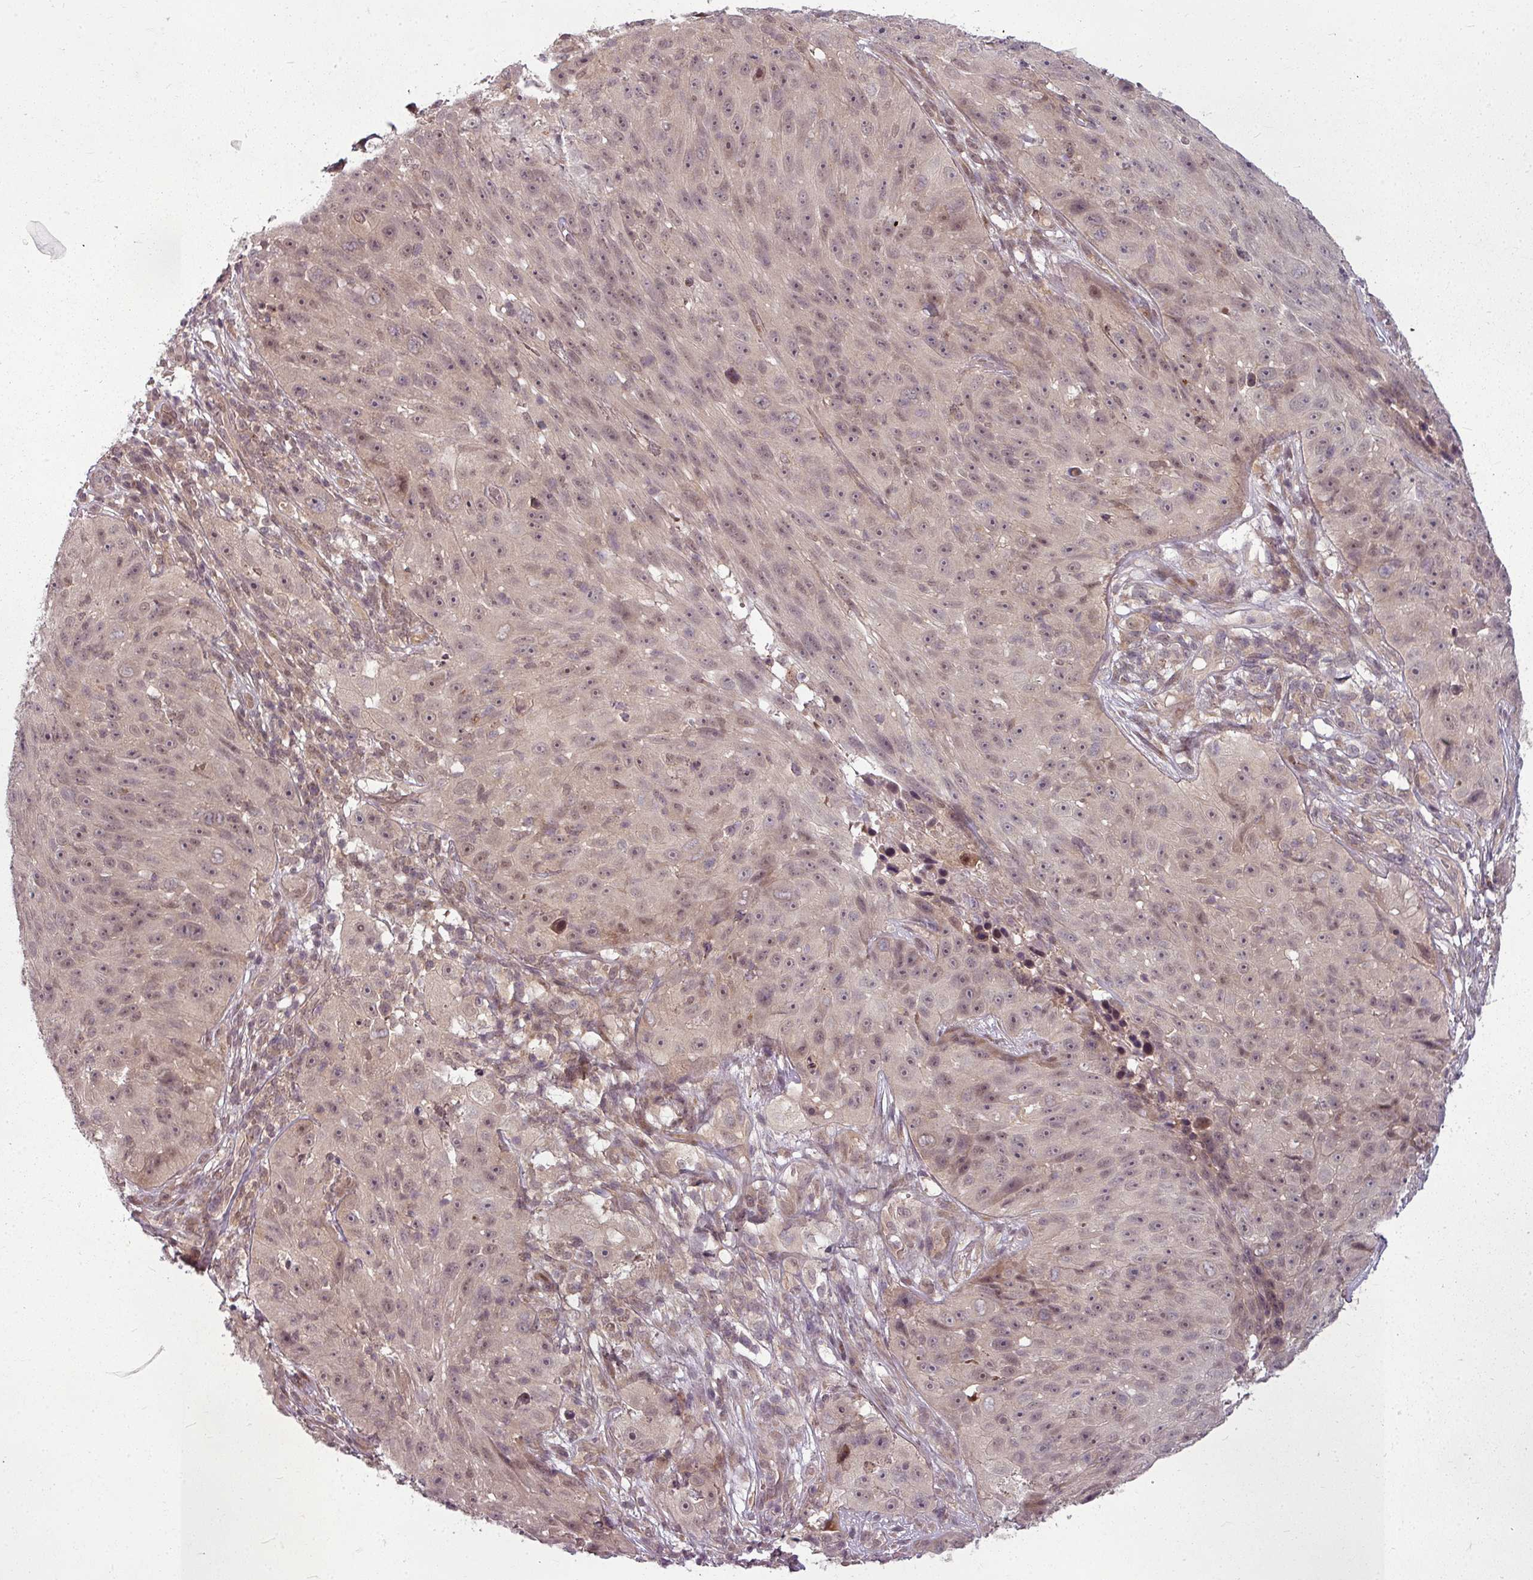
{"staining": {"intensity": "weak", "quantity": "25%-75%", "location": "cytoplasmic/membranous,nuclear"}, "tissue": "skin cancer", "cell_type": "Tumor cells", "image_type": "cancer", "snomed": [{"axis": "morphology", "description": "Squamous cell carcinoma, NOS"}, {"axis": "topography", "description": "Skin"}], "caption": "Human skin cancer stained with a protein marker displays weak staining in tumor cells.", "gene": "CLIC1", "patient": {"sex": "female", "age": 87}}